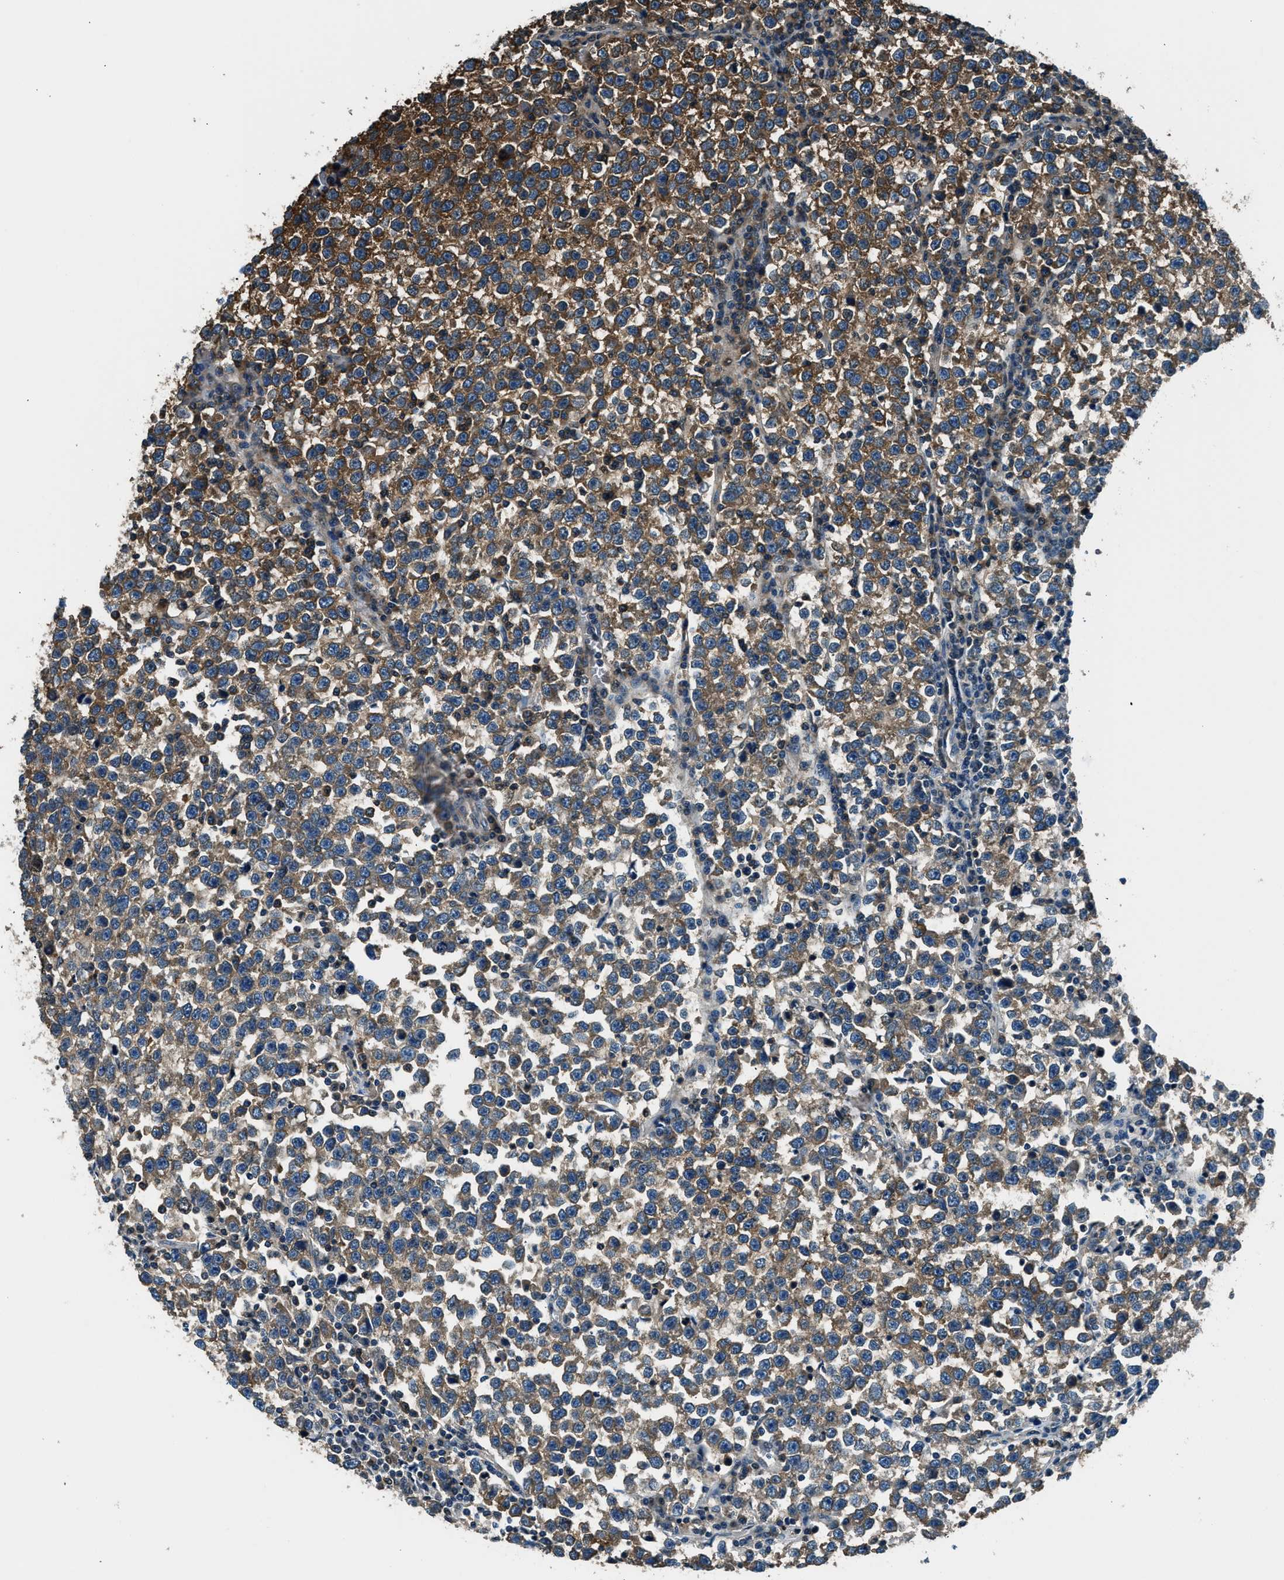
{"staining": {"intensity": "moderate", "quantity": ">75%", "location": "cytoplasmic/membranous"}, "tissue": "testis cancer", "cell_type": "Tumor cells", "image_type": "cancer", "snomed": [{"axis": "morphology", "description": "Normal tissue, NOS"}, {"axis": "morphology", "description": "Seminoma, NOS"}, {"axis": "topography", "description": "Testis"}], "caption": "Immunohistochemical staining of human testis cancer shows medium levels of moderate cytoplasmic/membranous protein staining in approximately >75% of tumor cells. (IHC, brightfield microscopy, high magnification).", "gene": "ARFGAP2", "patient": {"sex": "male", "age": 43}}